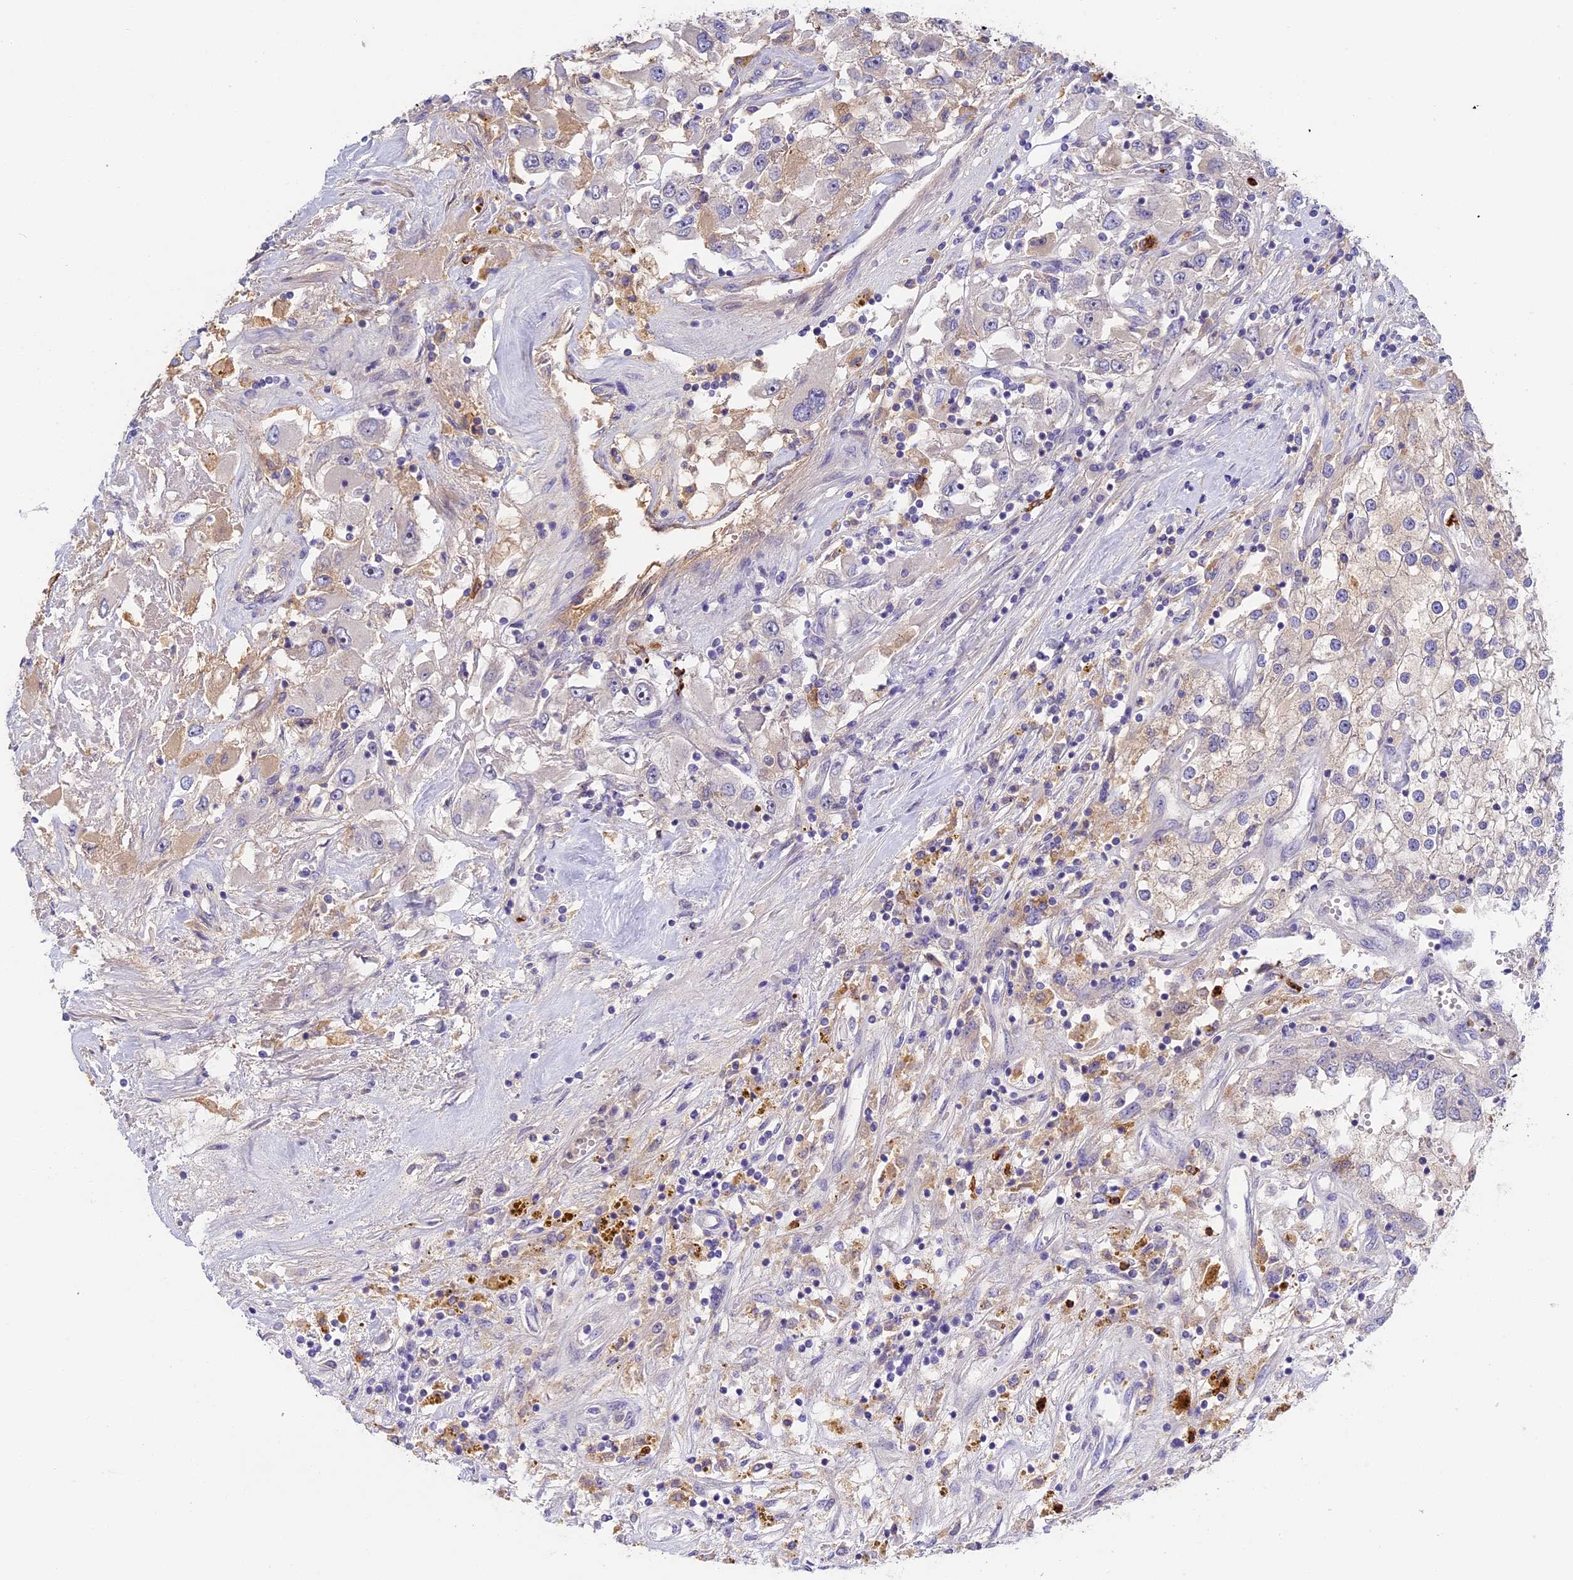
{"staining": {"intensity": "weak", "quantity": "<25%", "location": "cytoplasmic/membranous"}, "tissue": "renal cancer", "cell_type": "Tumor cells", "image_type": "cancer", "snomed": [{"axis": "morphology", "description": "Adenocarcinoma, NOS"}, {"axis": "topography", "description": "Kidney"}], "caption": "An image of human adenocarcinoma (renal) is negative for staining in tumor cells.", "gene": "ADGRD1", "patient": {"sex": "female", "age": 52}}